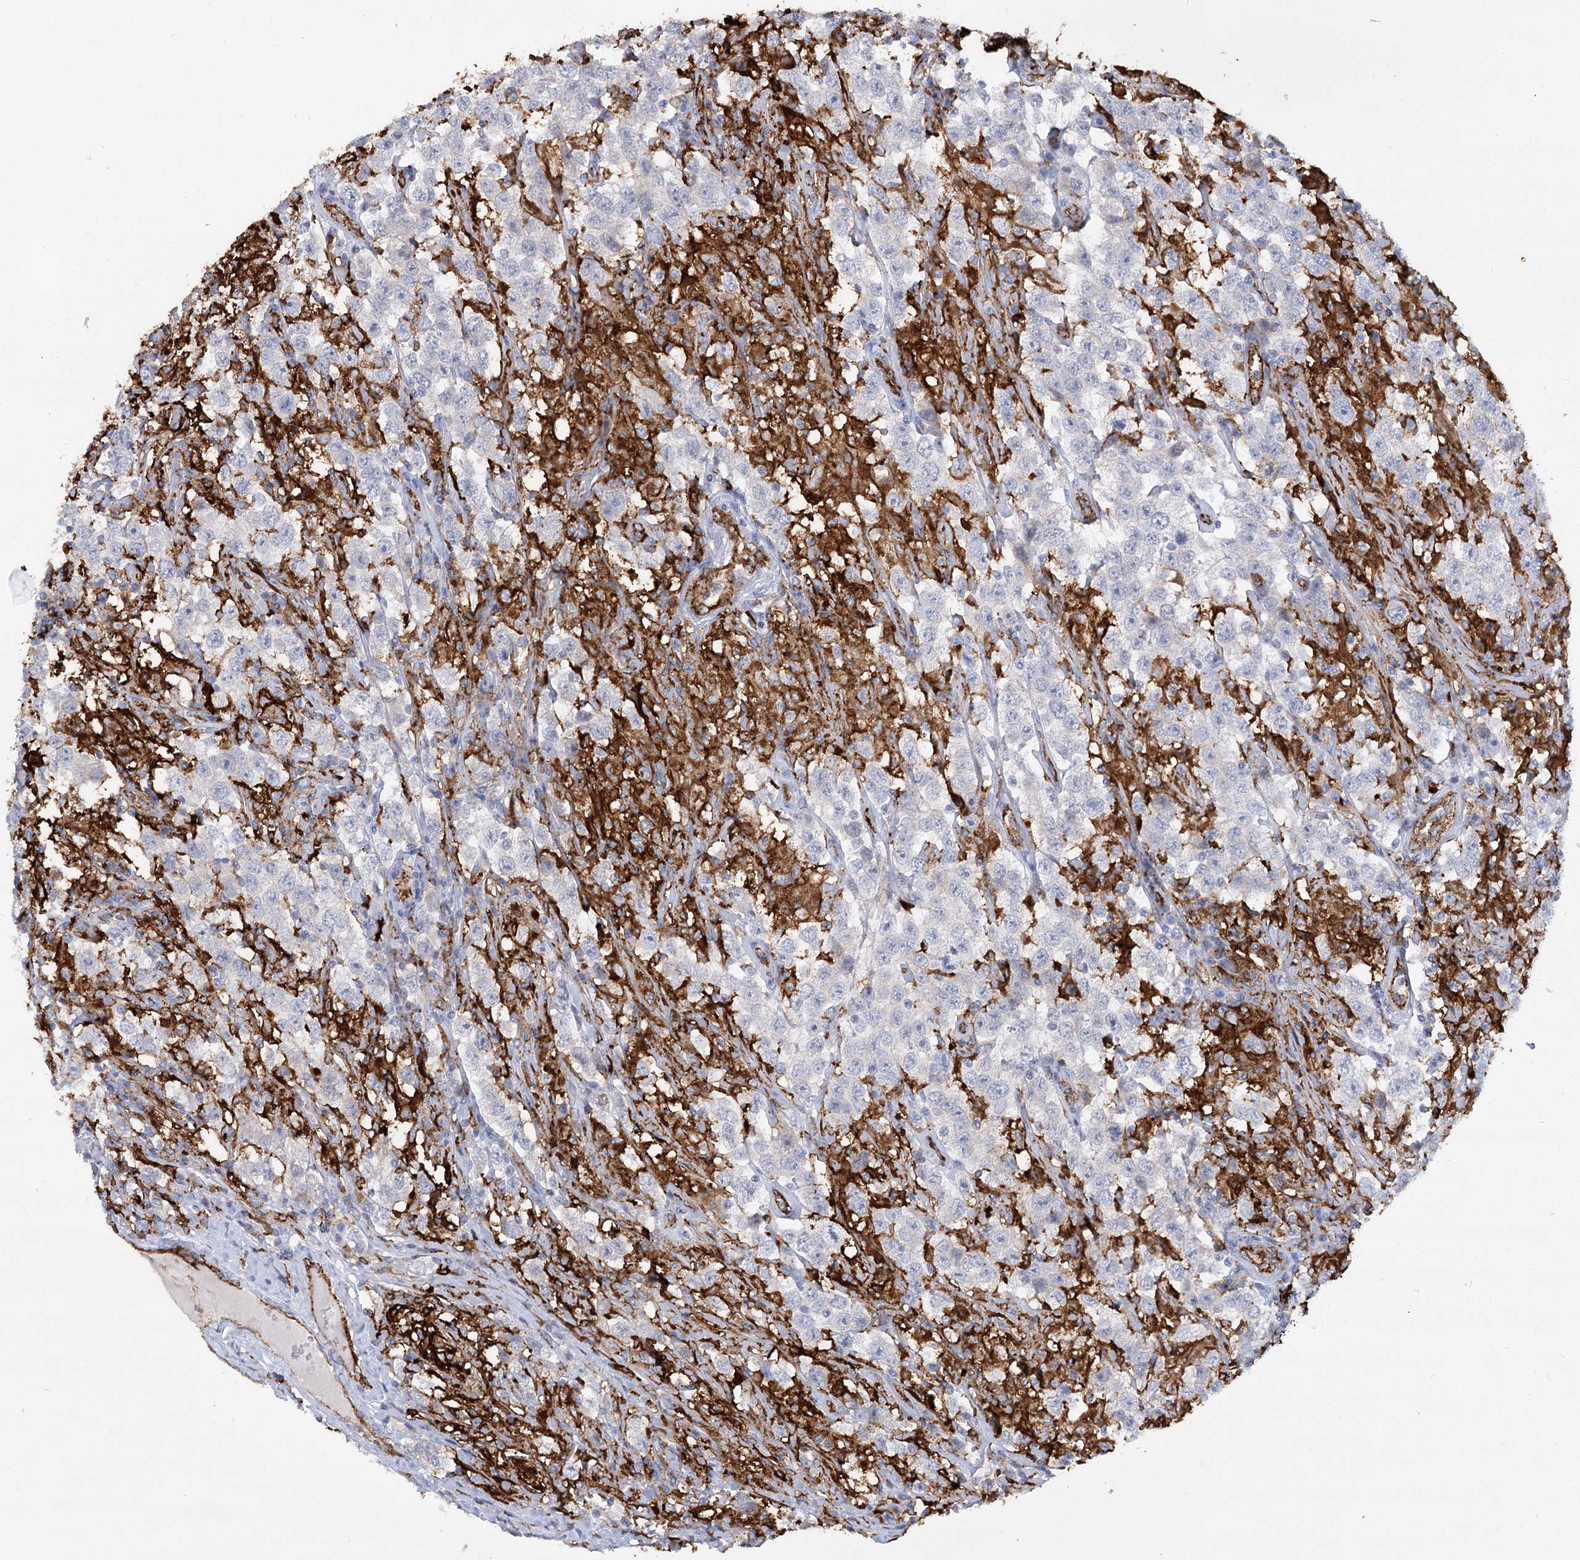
{"staining": {"intensity": "negative", "quantity": "none", "location": "none"}, "tissue": "testis cancer", "cell_type": "Tumor cells", "image_type": "cancer", "snomed": [{"axis": "morphology", "description": "Seminoma, NOS"}, {"axis": "topography", "description": "Testis"}], "caption": "This is a micrograph of immunohistochemistry (IHC) staining of testis cancer (seminoma), which shows no positivity in tumor cells.", "gene": "PIWIL4", "patient": {"sex": "male", "age": 41}}